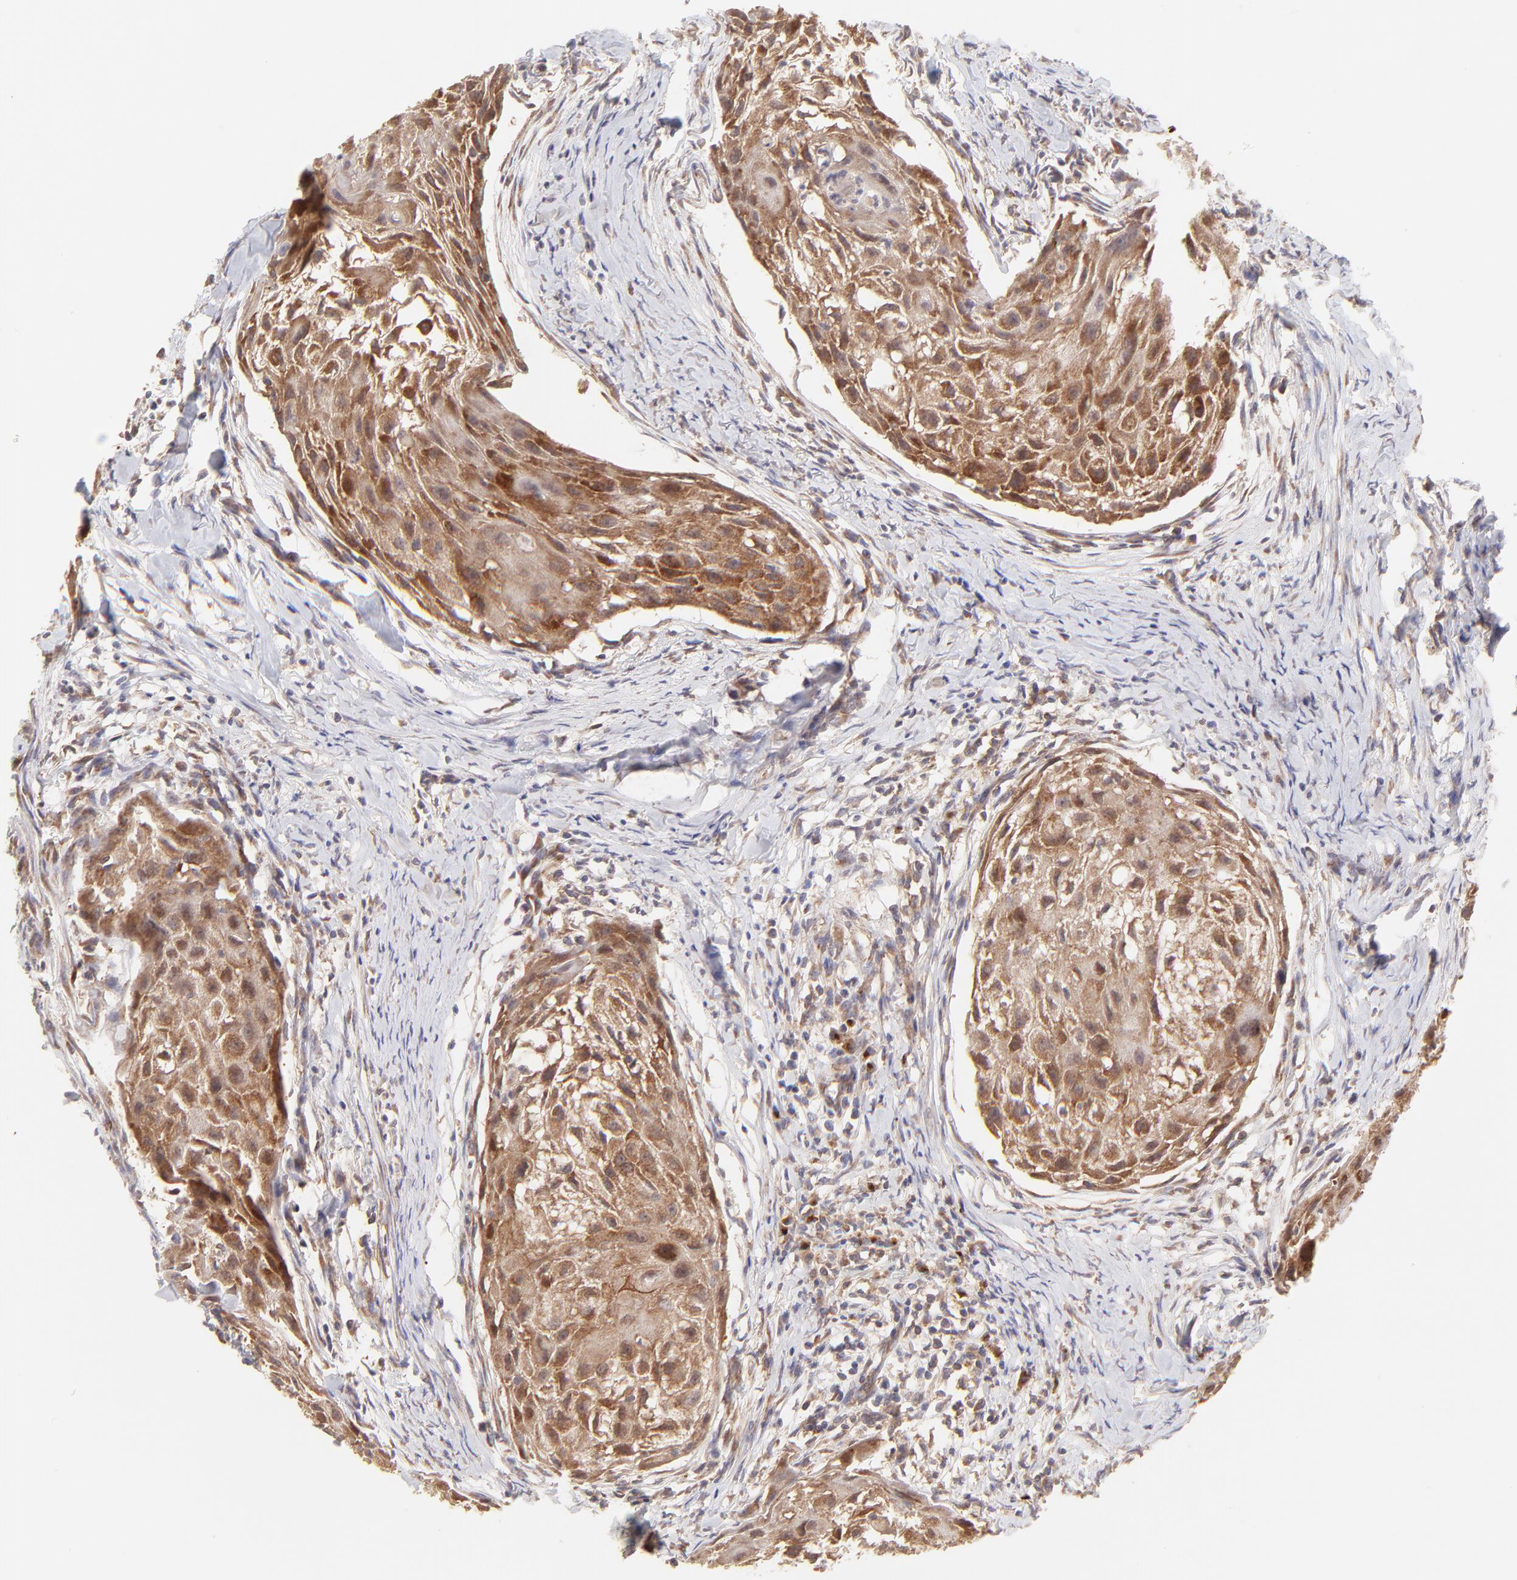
{"staining": {"intensity": "moderate", "quantity": ">75%", "location": "cytoplasmic/membranous"}, "tissue": "head and neck cancer", "cell_type": "Tumor cells", "image_type": "cancer", "snomed": [{"axis": "morphology", "description": "Squamous cell carcinoma, NOS"}, {"axis": "topography", "description": "Head-Neck"}], "caption": "Human head and neck cancer (squamous cell carcinoma) stained with a protein marker exhibits moderate staining in tumor cells.", "gene": "TNRC6B", "patient": {"sex": "male", "age": 64}}